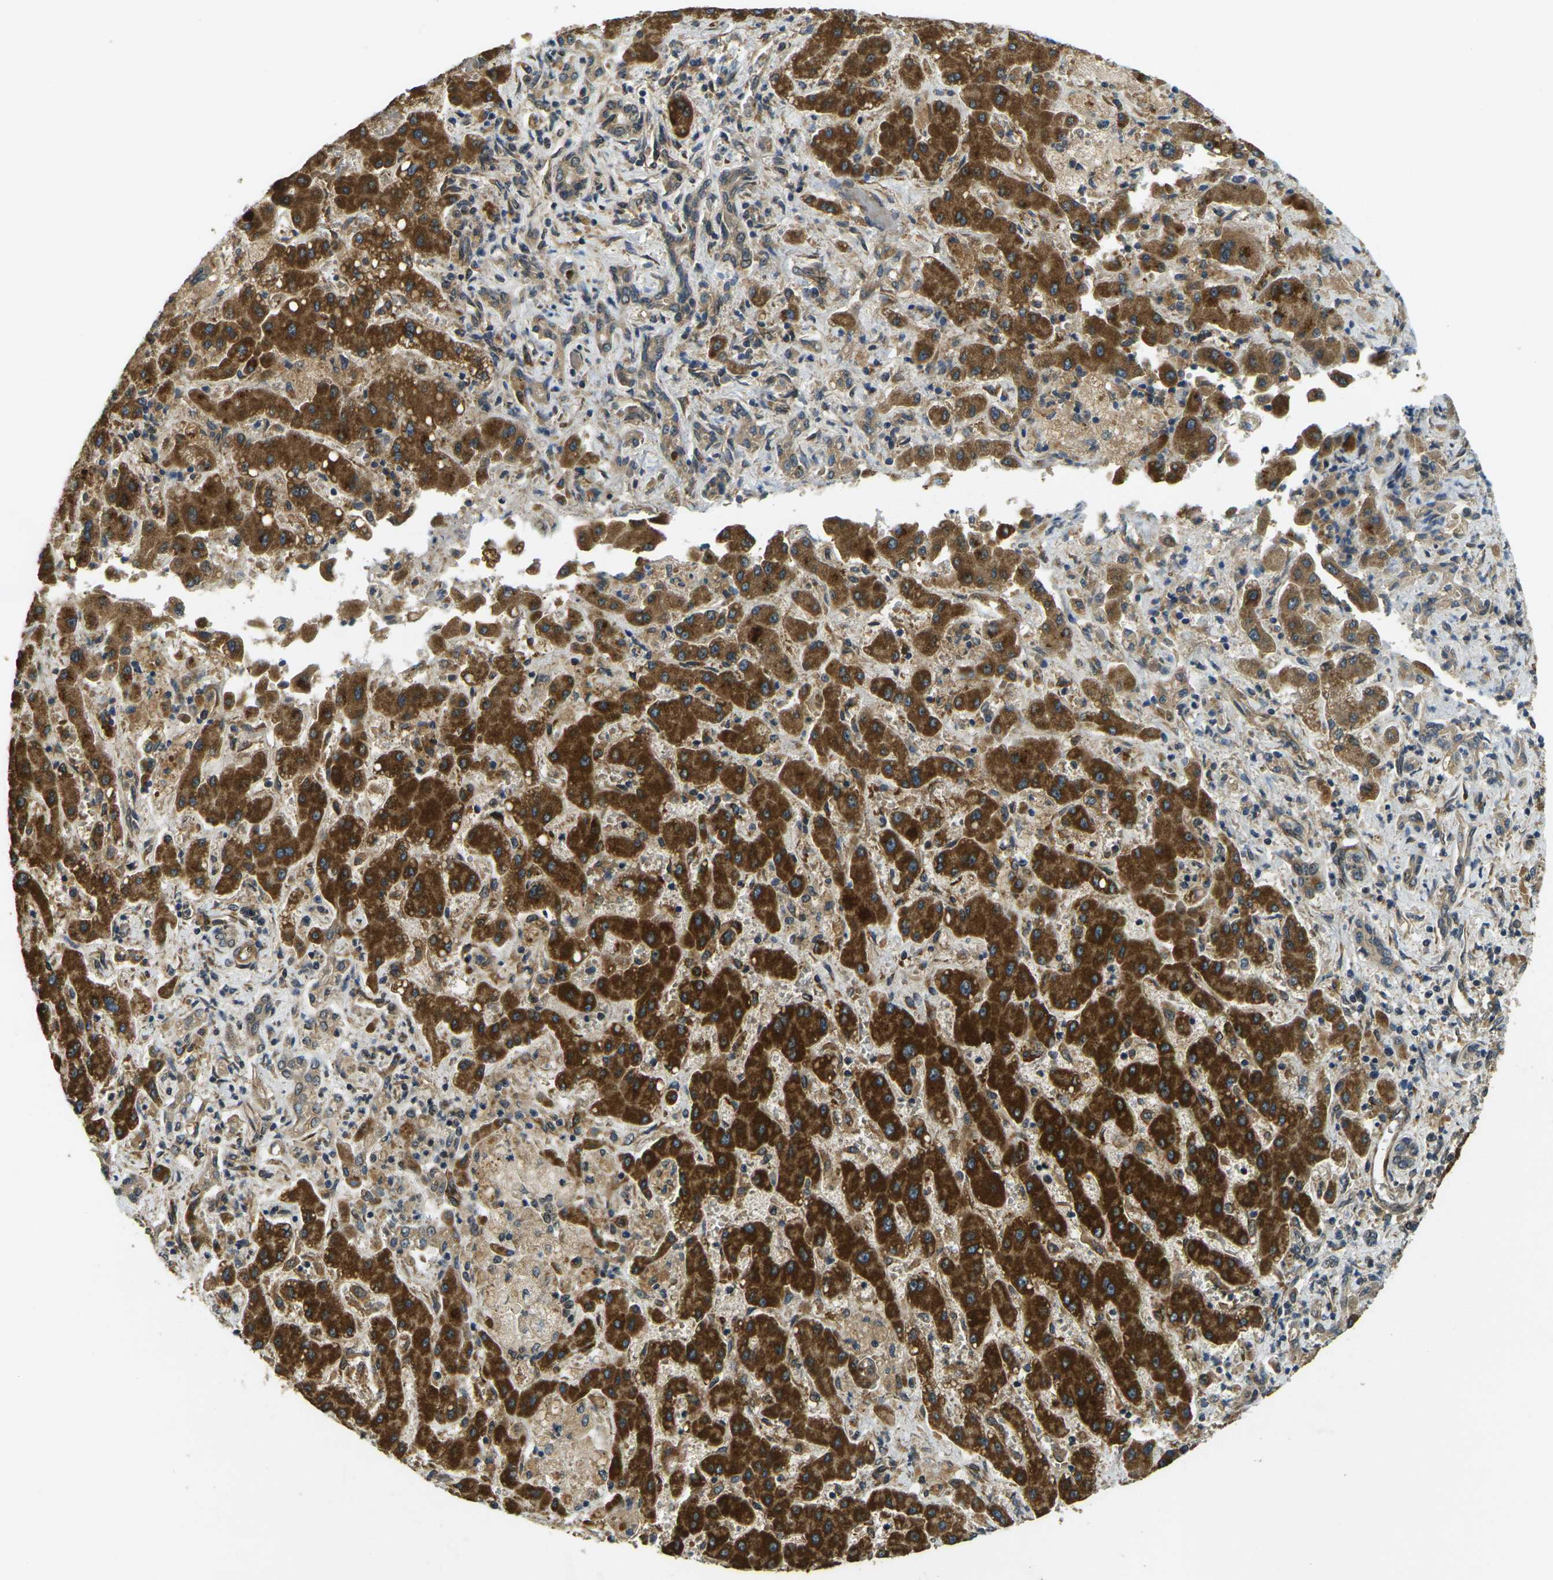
{"staining": {"intensity": "weak", "quantity": "25%-75%", "location": "cytoplasmic/membranous"}, "tissue": "liver cancer", "cell_type": "Tumor cells", "image_type": "cancer", "snomed": [{"axis": "morphology", "description": "Cholangiocarcinoma"}, {"axis": "topography", "description": "Liver"}], "caption": "High-power microscopy captured an immunohistochemistry image of liver cancer (cholangiocarcinoma), revealing weak cytoplasmic/membranous positivity in approximately 25%-75% of tumor cells.", "gene": "FUT11", "patient": {"sex": "male", "age": 50}}